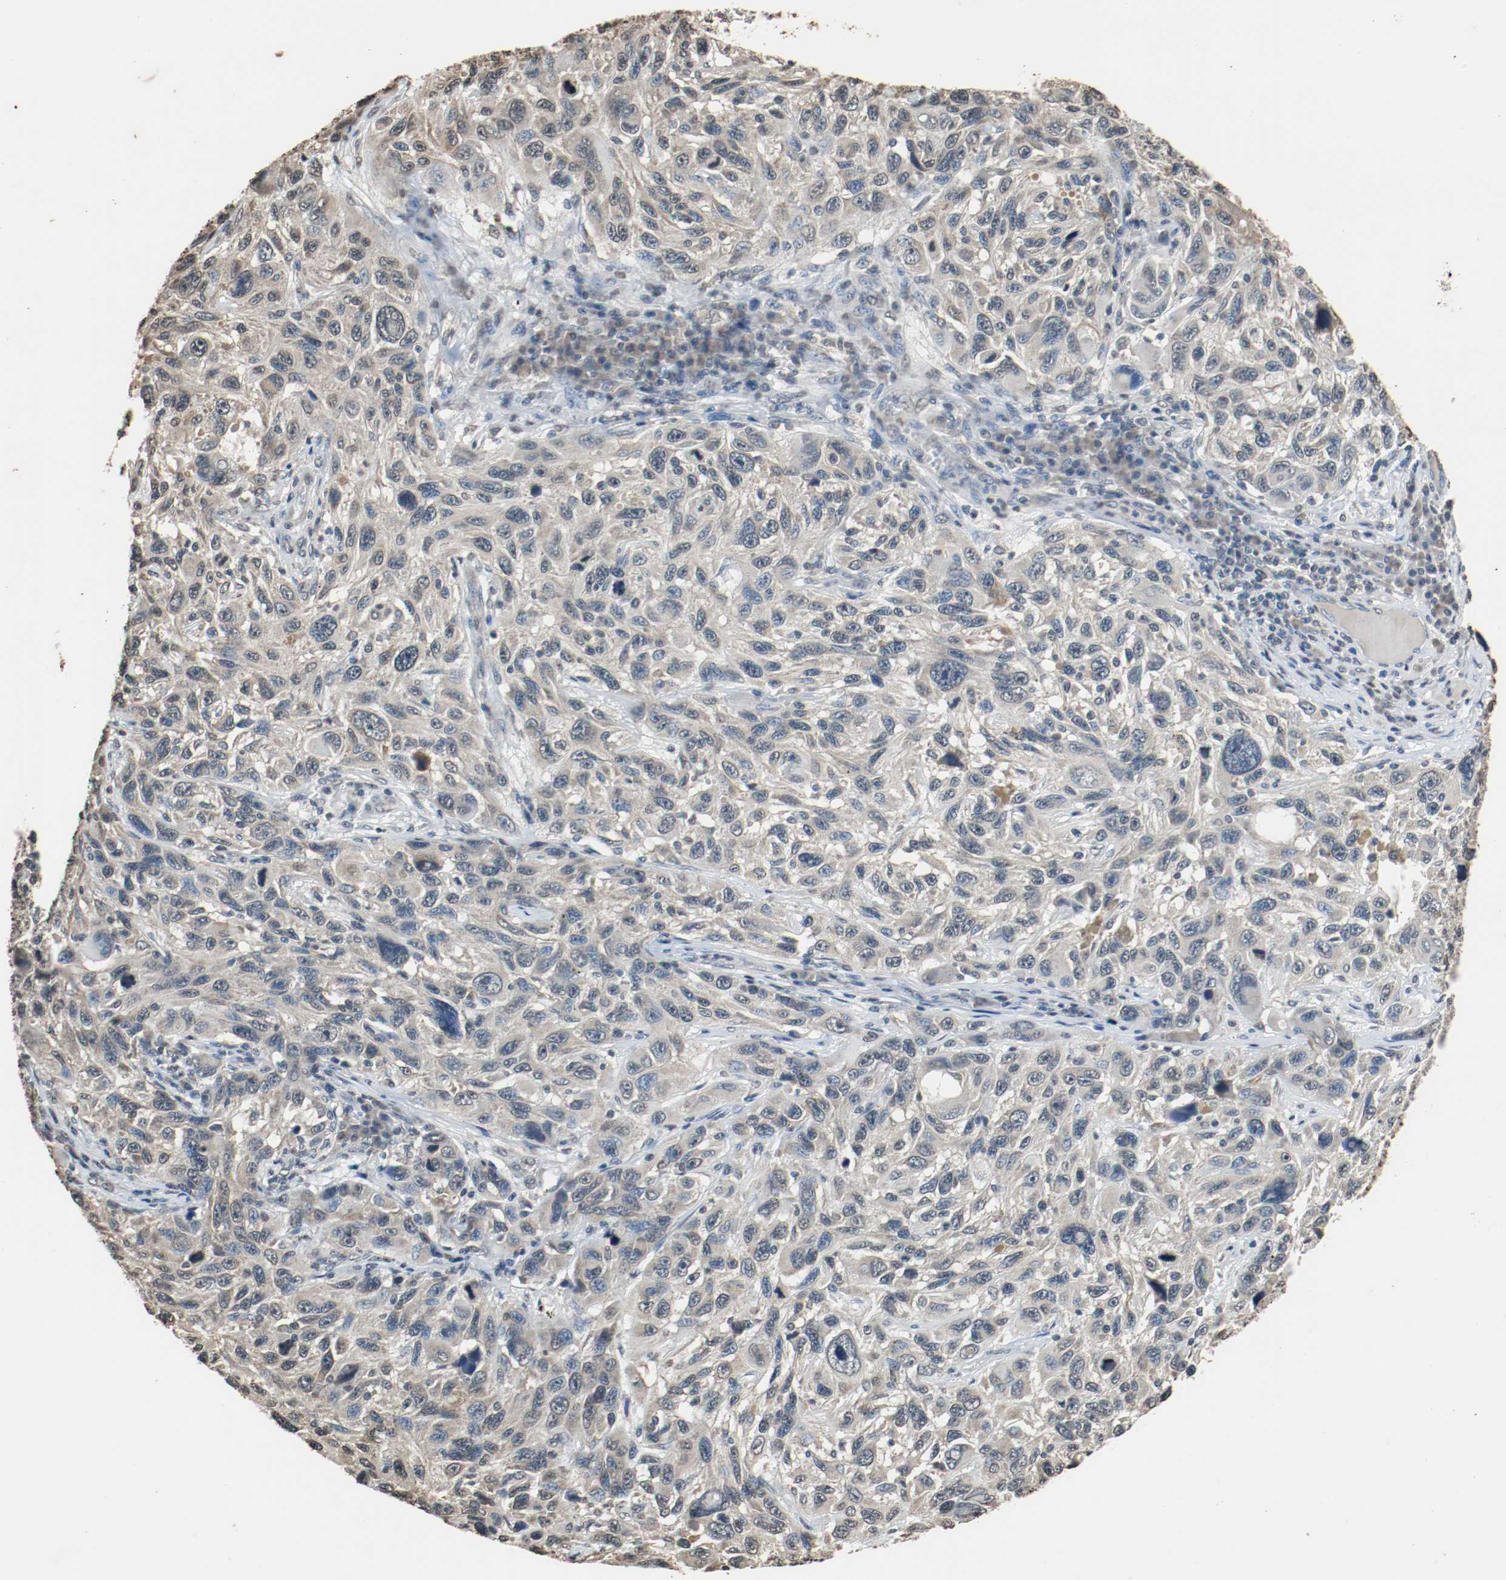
{"staining": {"intensity": "weak", "quantity": "<25%", "location": "cytoplasmic/membranous"}, "tissue": "melanoma", "cell_type": "Tumor cells", "image_type": "cancer", "snomed": [{"axis": "morphology", "description": "Malignant melanoma, NOS"}, {"axis": "topography", "description": "Skin"}], "caption": "A photomicrograph of melanoma stained for a protein reveals no brown staining in tumor cells. Nuclei are stained in blue.", "gene": "RTN4", "patient": {"sex": "male", "age": 53}}